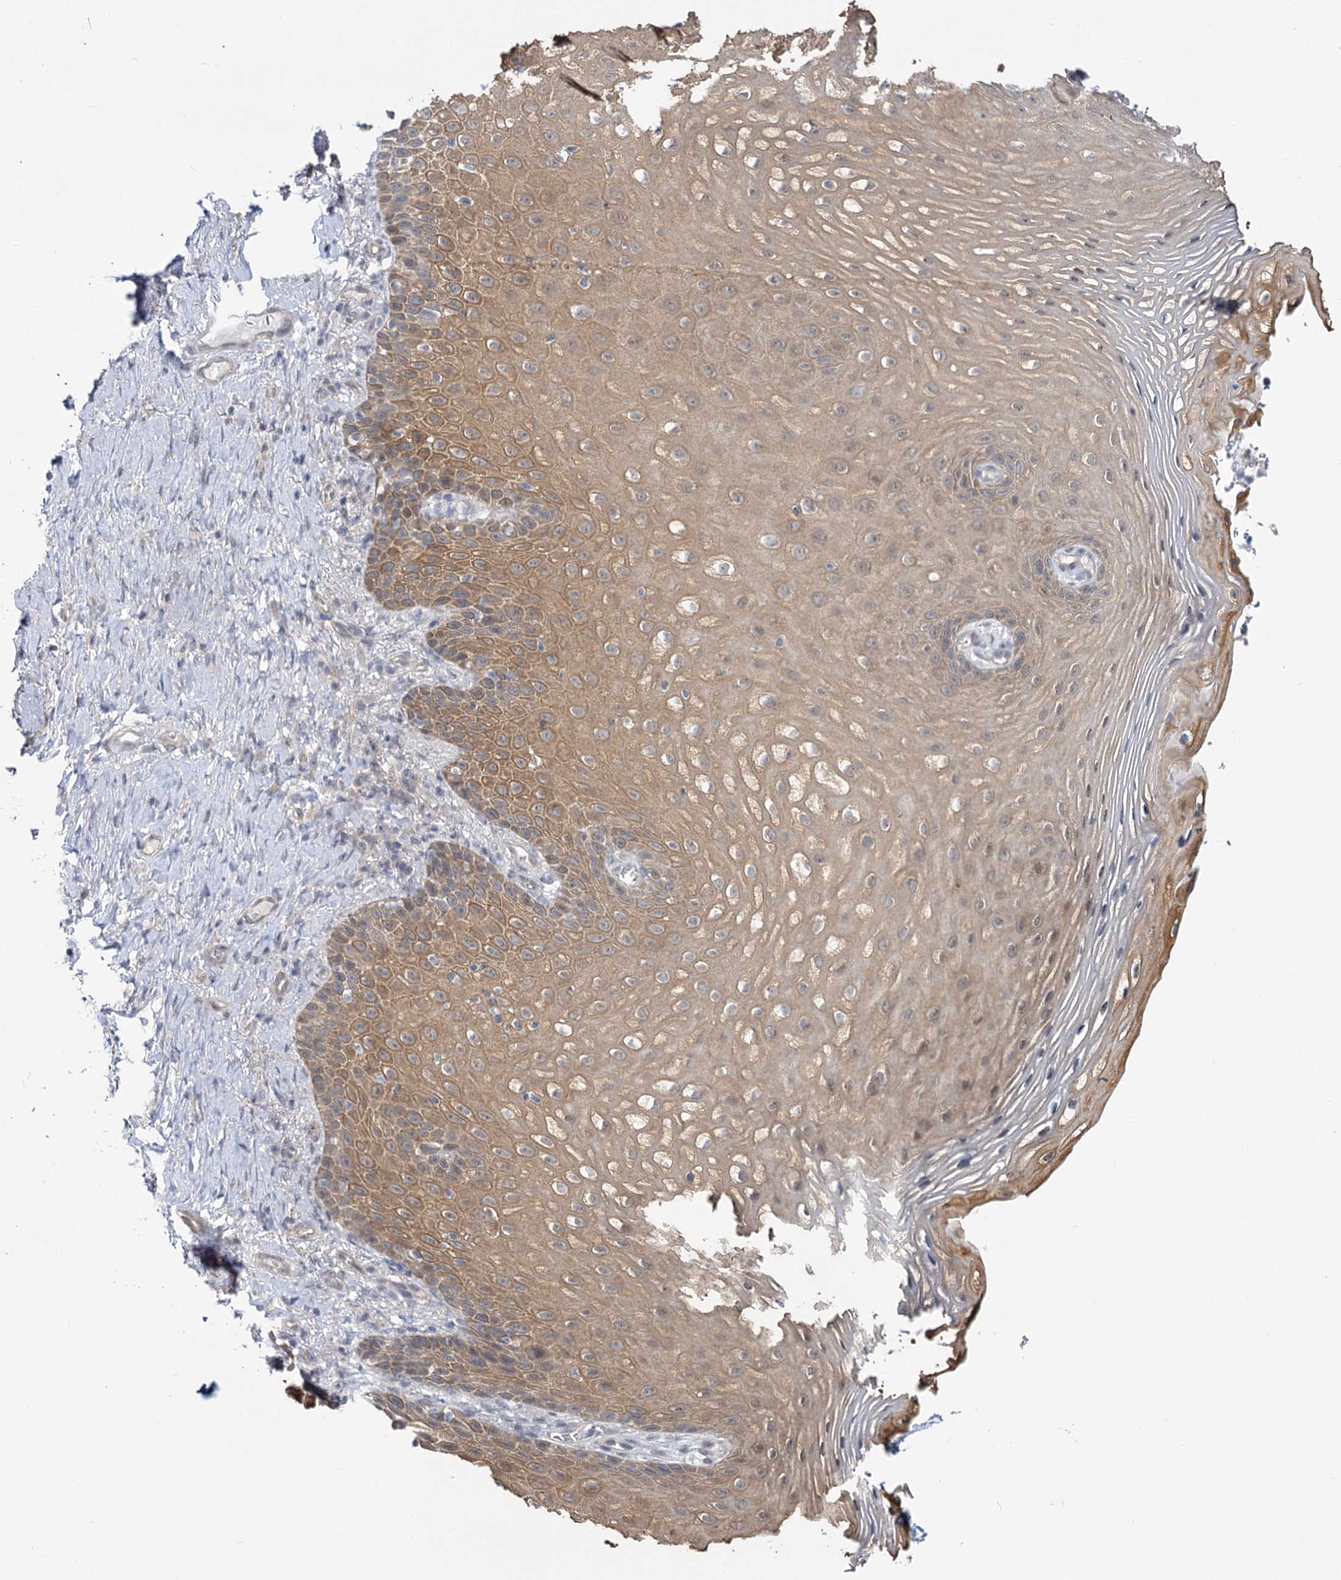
{"staining": {"intensity": "moderate", "quantity": ">75%", "location": "cytoplasmic/membranous"}, "tissue": "vagina", "cell_type": "Squamous epithelial cells", "image_type": "normal", "snomed": [{"axis": "morphology", "description": "Normal tissue, NOS"}, {"axis": "topography", "description": "Vagina"}], "caption": "Vagina stained with IHC shows moderate cytoplasmic/membranous staining in about >75% of squamous epithelial cells. The protein is stained brown, and the nuclei are stained in blue (DAB (3,3'-diaminobenzidine) IHC with brightfield microscopy, high magnification).", "gene": "MBLAC2", "patient": {"sex": "female", "age": 60}}